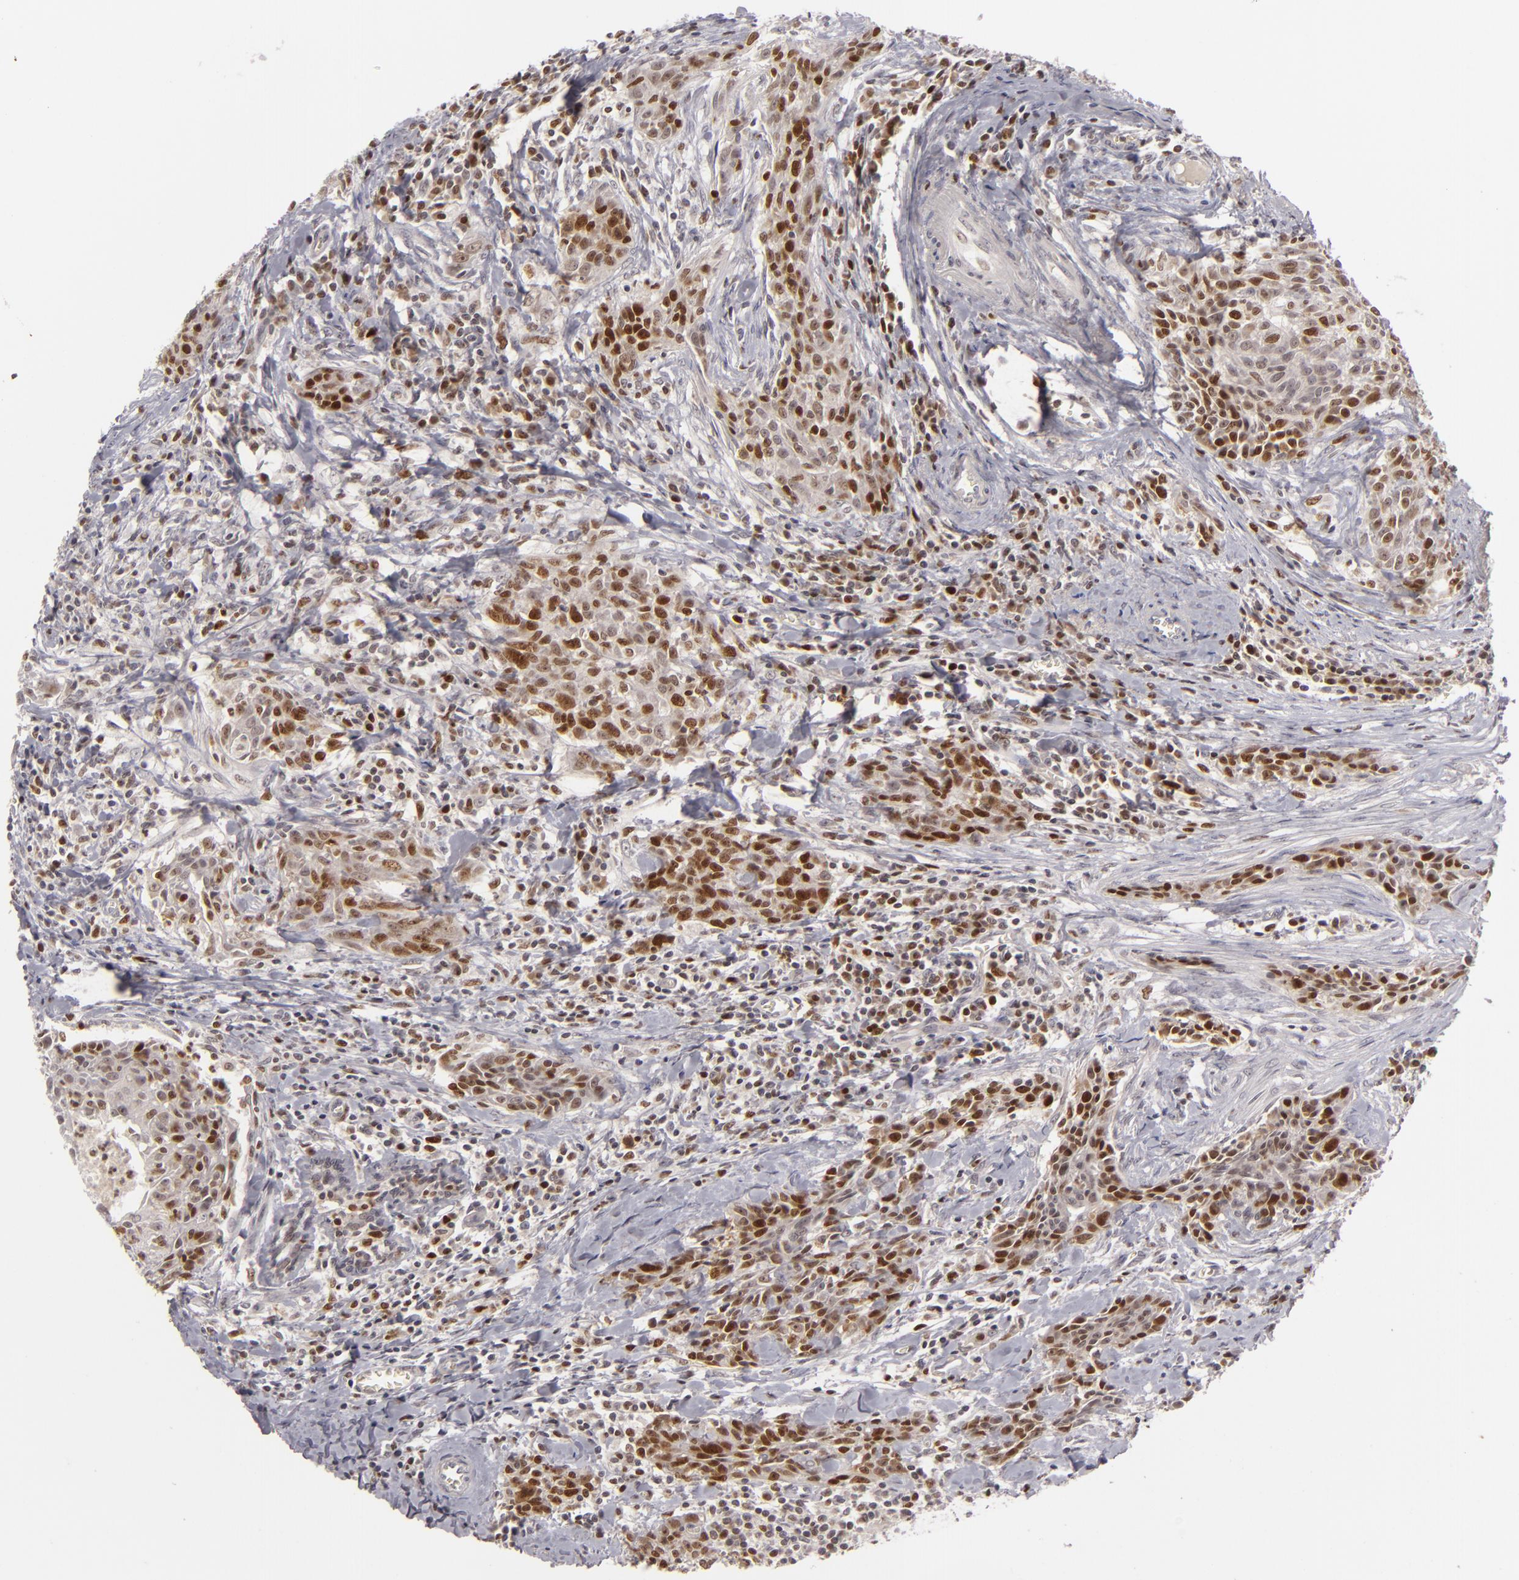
{"staining": {"intensity": "strong", "quantity": ">75%", "location": "nuclear"}, "tissue": "breast cancer", "cell_type": "Tumor cells", "image_type": "cancer", "snomed": [{"axis": "morphology", "description": "Duct carcinoma"}, {"axis": "topography", "description": "Breast"}], "caption": "Brown immunohistochemical staining in breast invasive ductal carcinoma demonstrates strong nuclear expression in approximately >75% of tumor cells.", "gene": "FEN1", "patient": {"sex": "female", "age": 50}}